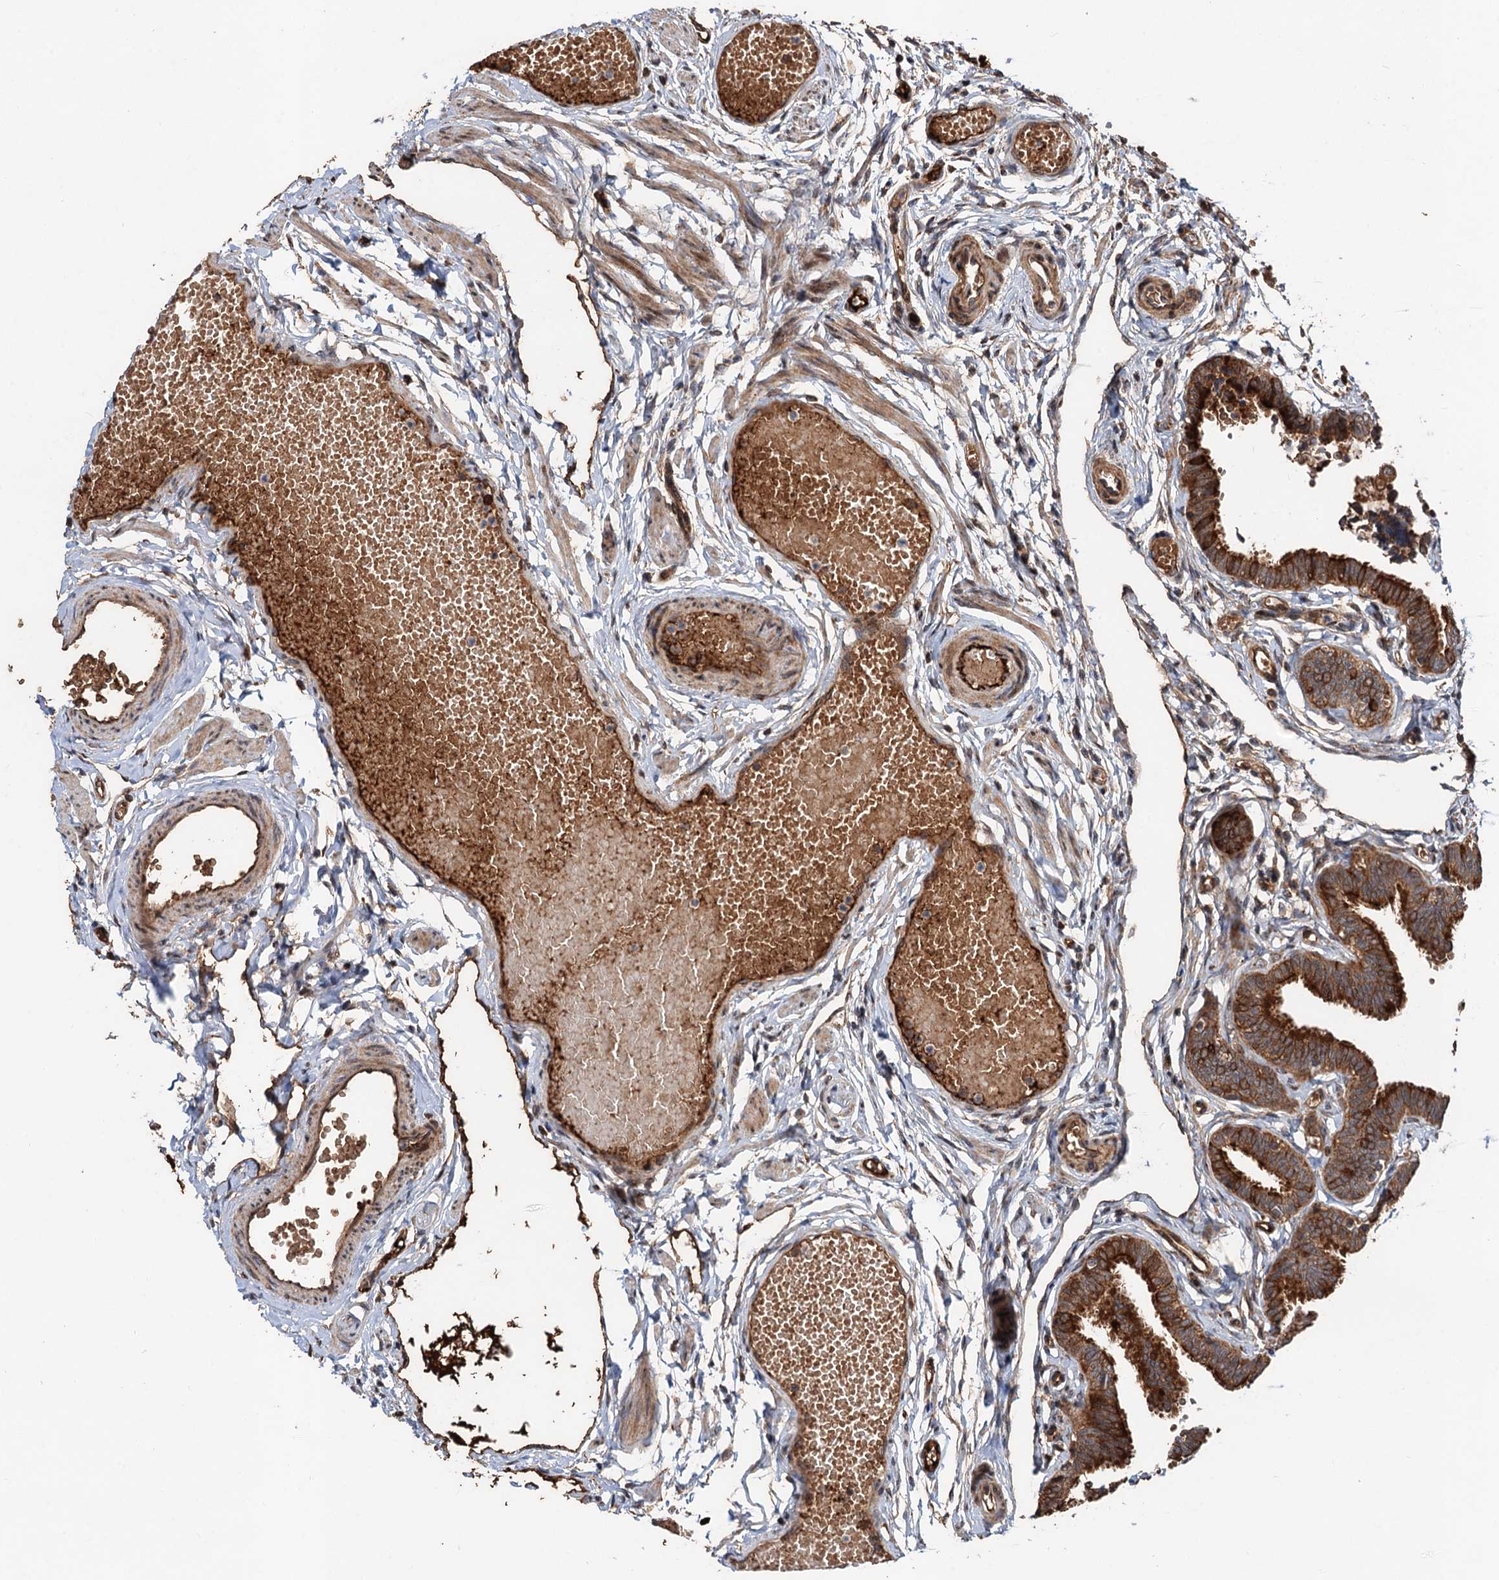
{"staining": {"intensity": "strong", "quantity": ">75%", "location": "cytoplasmic/membranous"}, "tissue": "fallopian tube", "cell_type": "Glandular cells", "image_type": "normal", "snomed": [{"axis": "morphology", "description": "Normal tissue, NOS"}, {"axis": "topography", "description": "Fallopian tube"}, {"axis": "topography", "description": "Ovary"}], "caption": "High-power microscopy captured an IHC histopathology image of benign fallopian tube, revealing strong cytoplasmic/membranous positivity in approximately >75% of glandular cells.", "gene": "DEXI", "patient": {"sex": "female", "age": 23}}